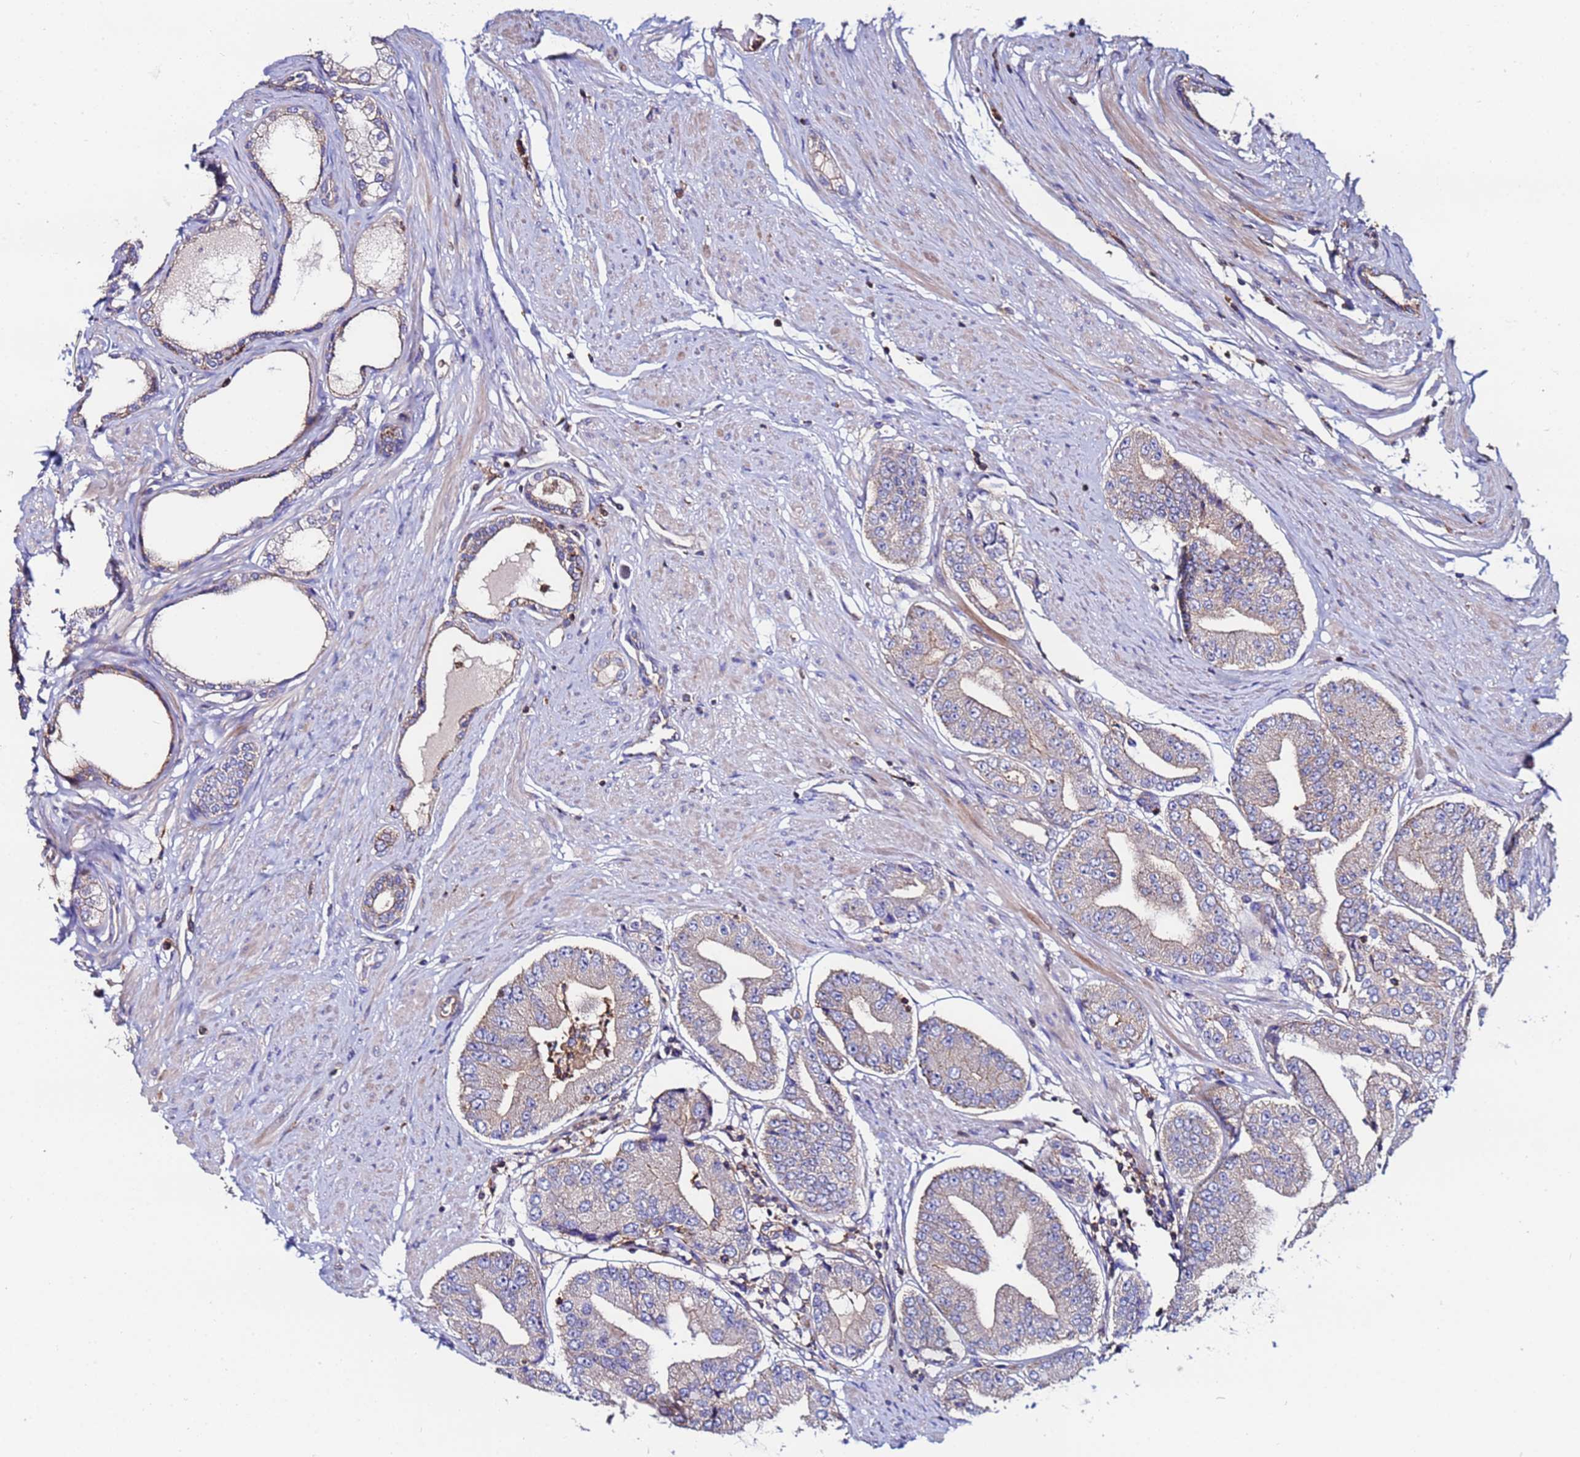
{"staining": {"intensity": "weak", "quantity": "<25%", "location": "cytoplasmic/membranous"}, "tissue": "prostate cancer", "cell_type": "Tumor cells", "image_type": "cancer", "snomed": [{"axis": "morphology", "description": "Adenocarcinoma, High grade"}, {"axis": "topography", "description": "Prostate"}], "caption": "Image shows no significant protein positivity in tumor cells of prostate high-grade adenocarcinoma.", "gene": "POTEE", "patient": {"sex": "male", "age": 63}}